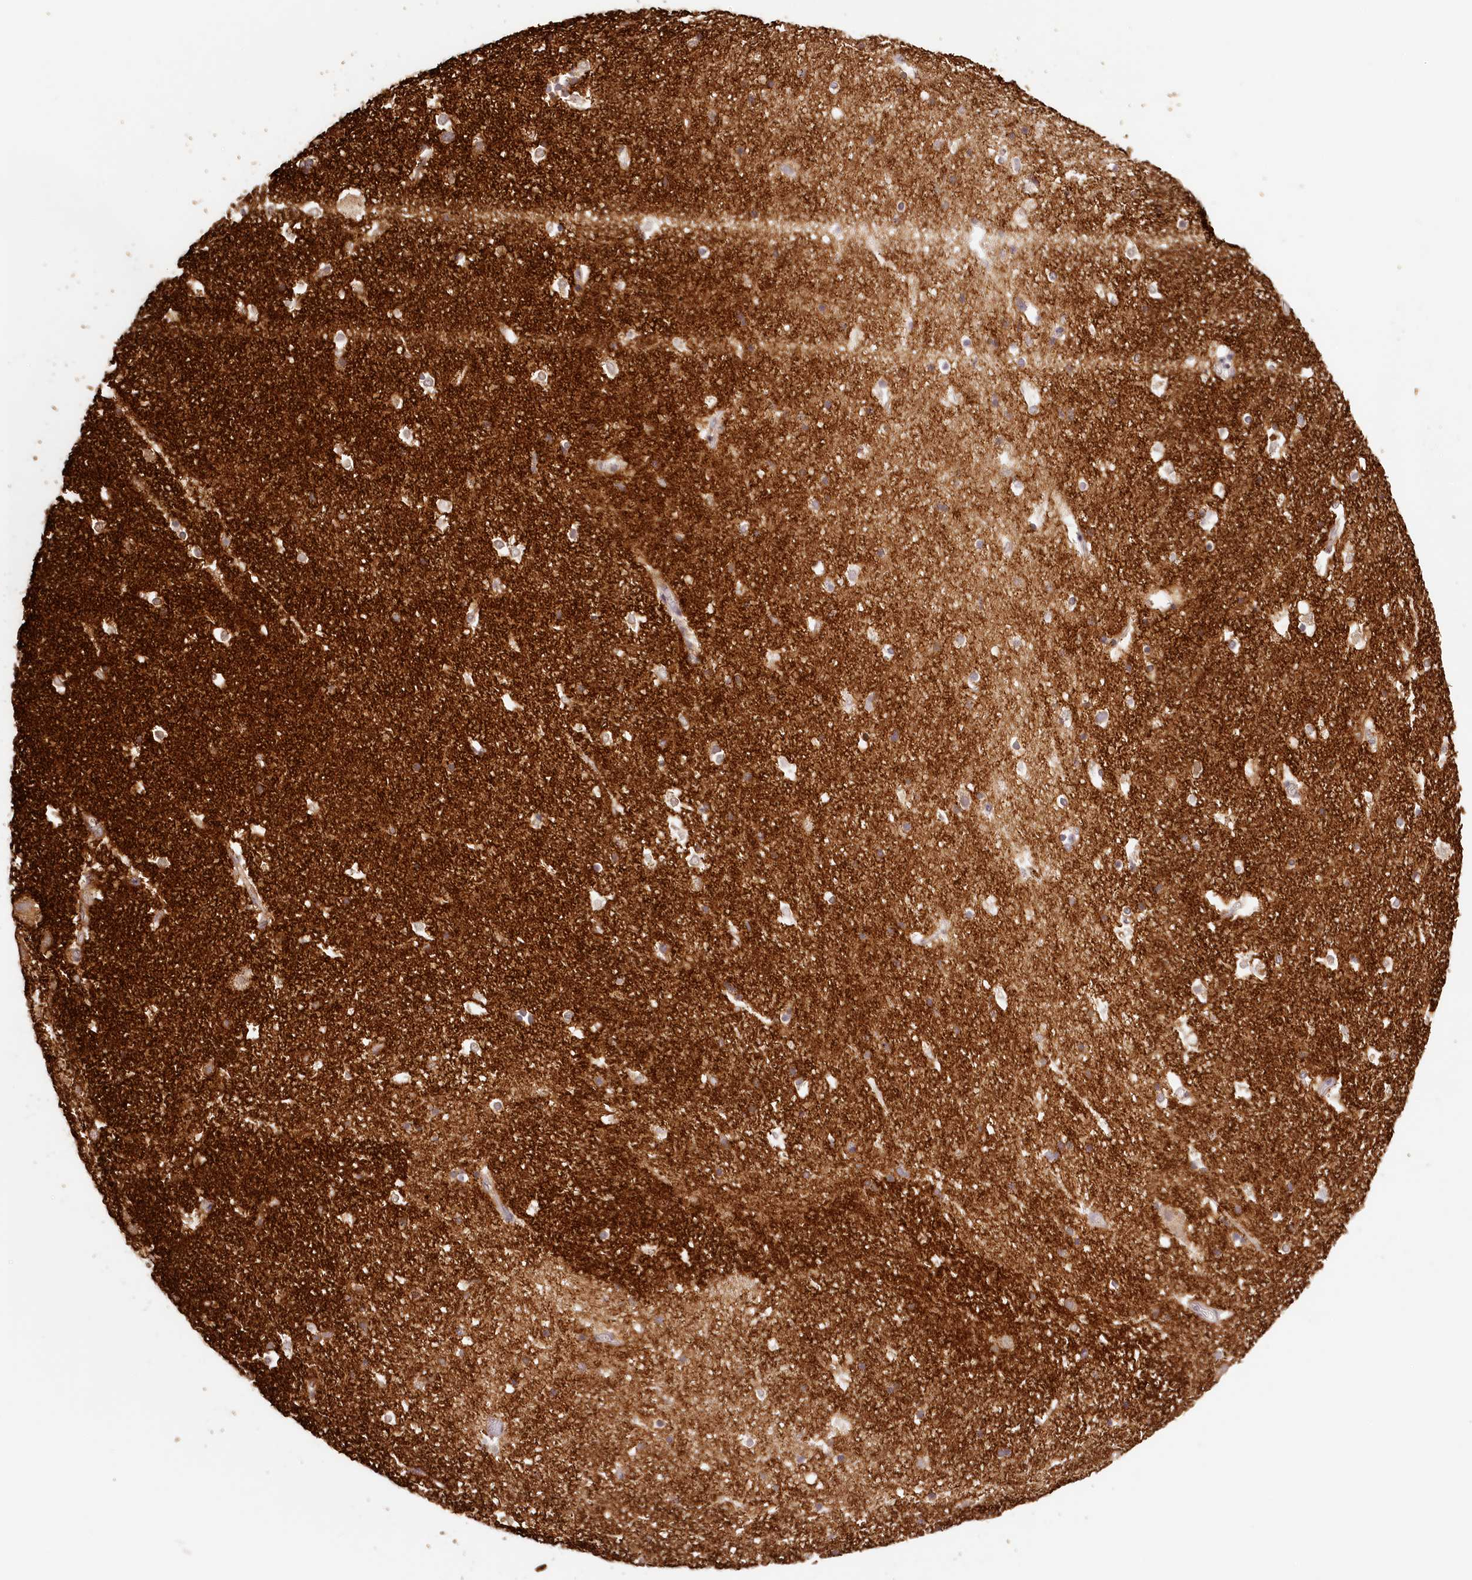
{"staining": {"intensity": "negative", "quantity": "none", "location": "none"}, "tissue": "hippocampus", "cell_type": "Glial cells", "image_type": "normal", "snomed": [{"axis": "morphology", "description": "Normal tissue, NOS"}, {"axis": "topography", "description": "Hippocampus"}], "caption": "Glial cells are negative for brown protein staining in normal hippocampus. (Stains: DAB (3,3'-diaminobenzidine) immunohistochemistry with hematoxylin counter stain, Microscopy: brightfield microscopy at high magnification).", "gene": "SYNGR1", "patient": {"sex": "female", "age": 52}}